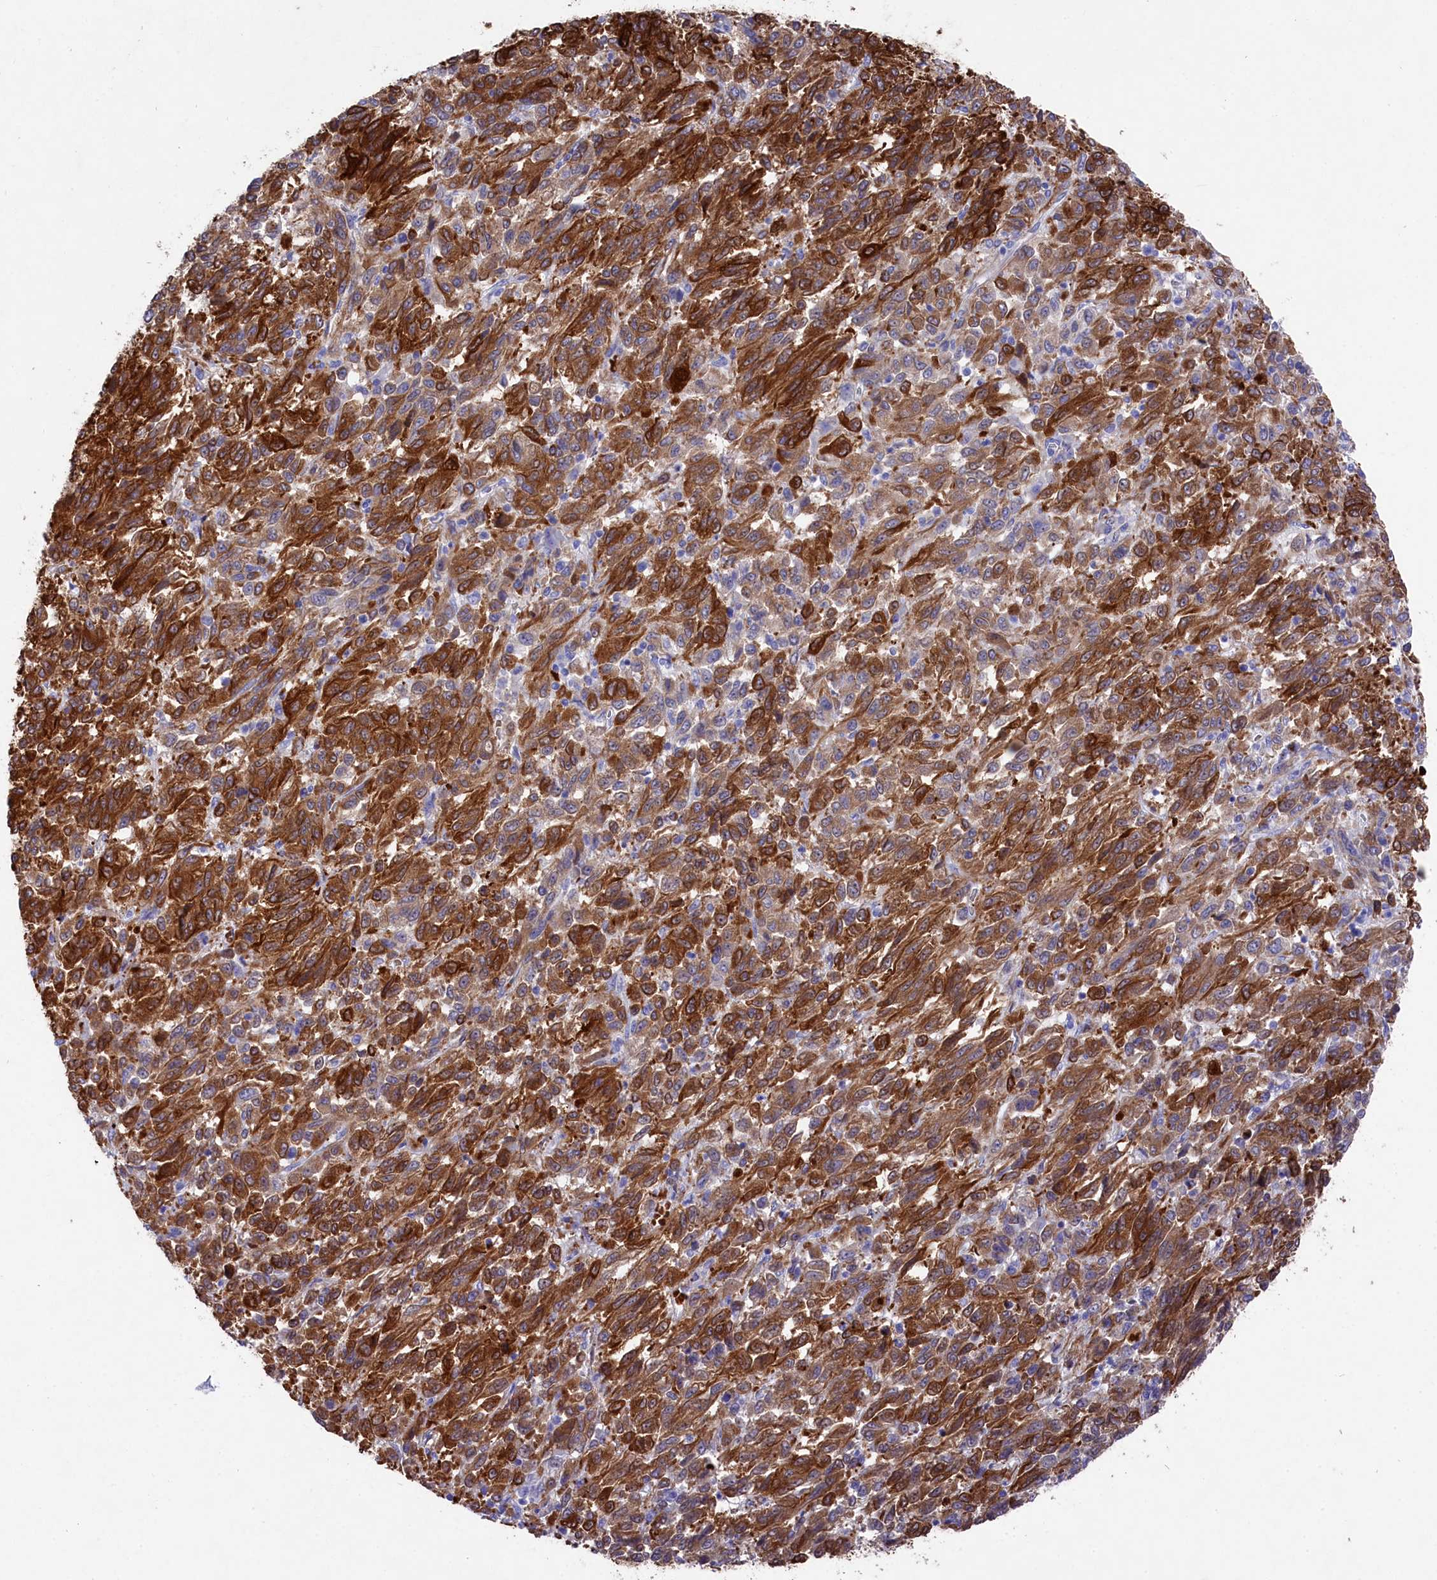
{"staining": {"intensity": "strong", "quantity": ">75%", "location": "cytoplasmic/membranous"}, "tissue": "melanoma", "cell_type": "Tumor cells", "image_type": "cancer", "snomed": [{"axis": "morphology", "description": "Malignant melanoma, Metastatic site"}, {"axis": "topography", "description": "Lung"}], "caption": "Protein staining displays strong cytoplasmic/membranous staining in about >75% of tumor cells in melanoma. The staining was performed using DAB, with brown indicating positive protein expression. Nuclei are stained blue with hematoxylin.", "gene": "LHFPL4", "patient": {"sex": "male", "age": 64}}